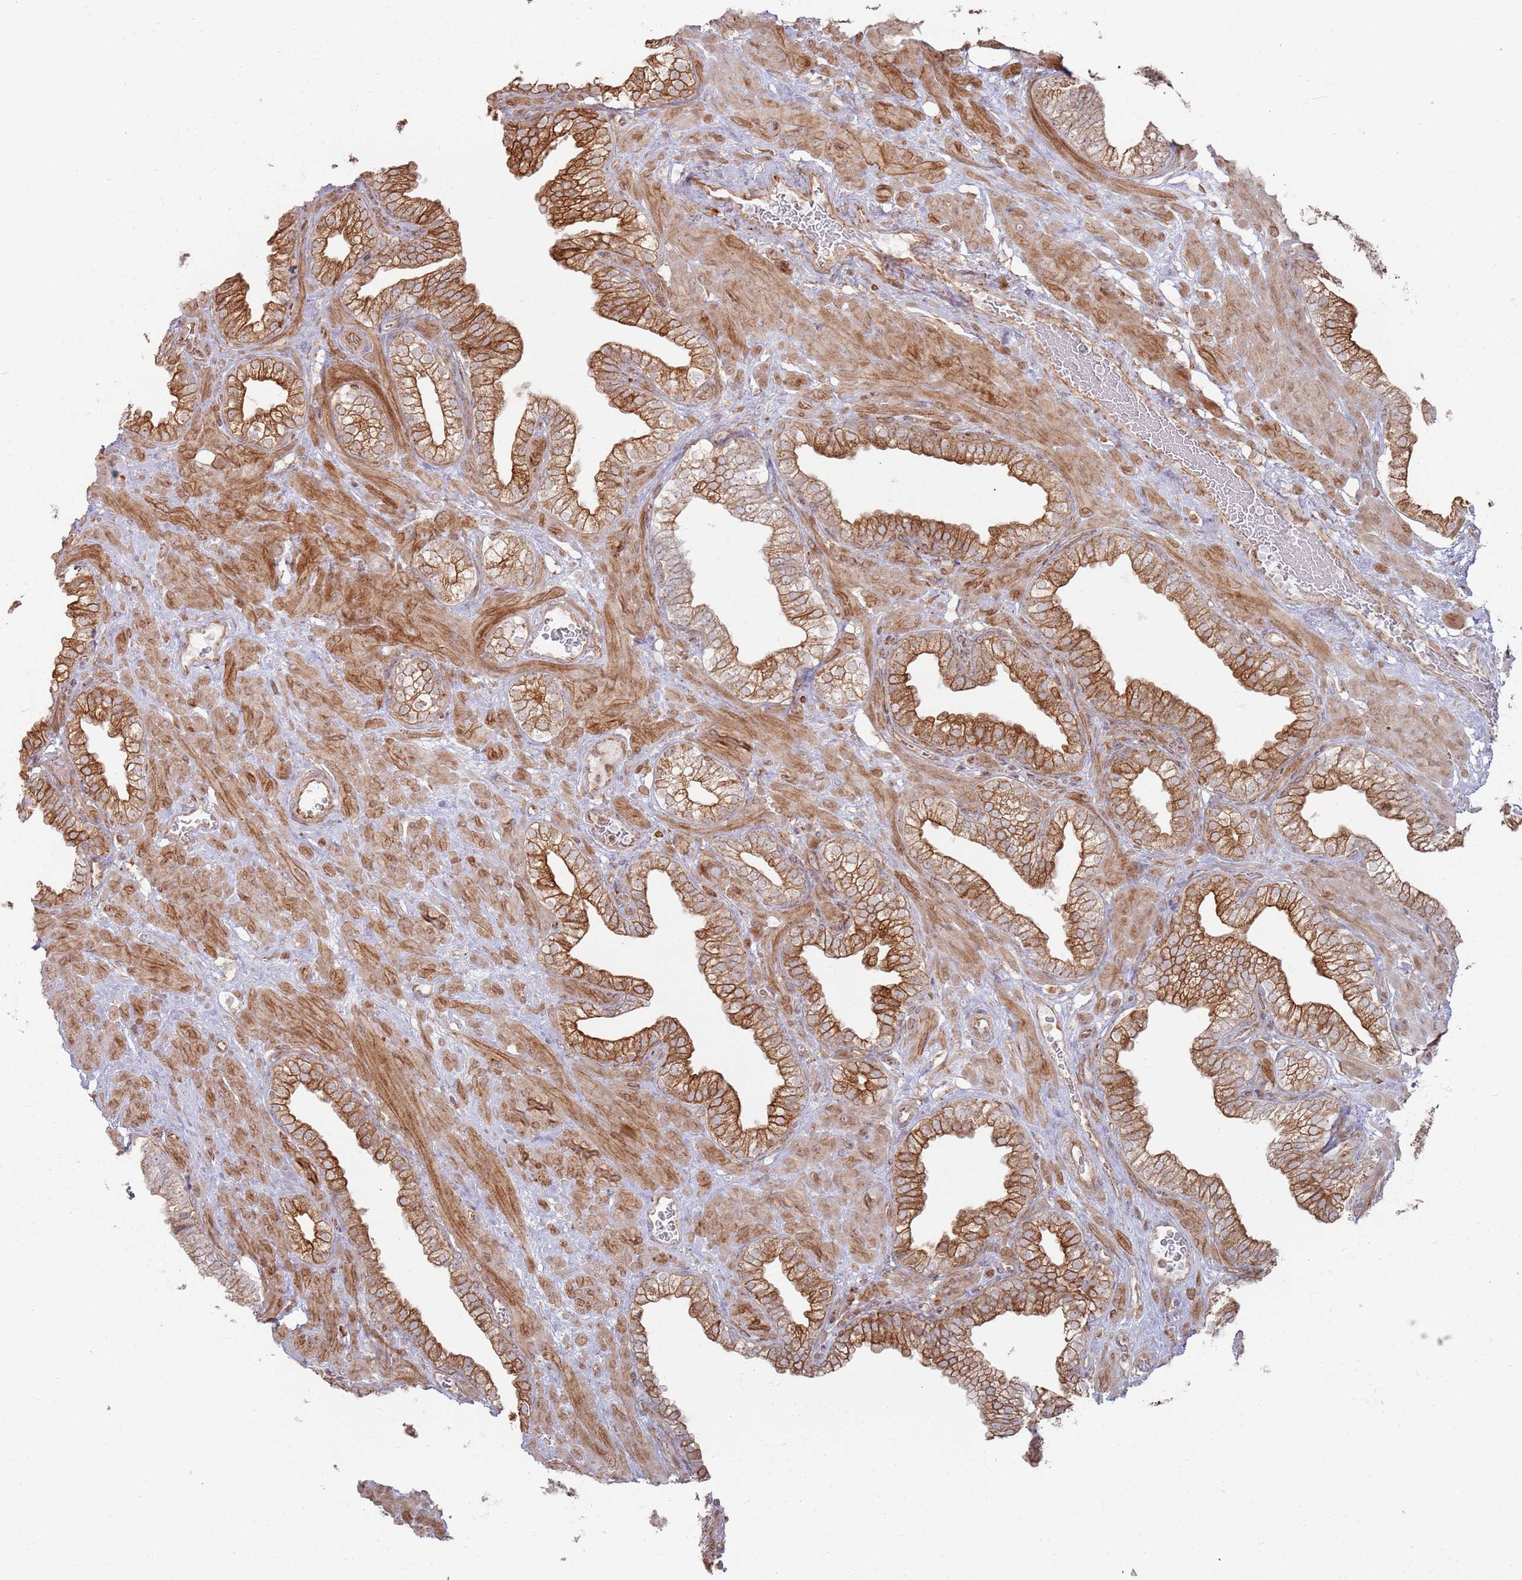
{"staining": {"intensity": "moderate", "quantity": ">75%", "location": "cytoplasmic/membranous"}, "tissue": "prostate", "cell_type": "Glandular cells", "image_type": "normal", "snomed": [{"axis": "morphology", "description": "Normal tissue, NOS"}, {"axis": "morphology", "description": "Urothelial carcinoma, Low grade"}, {"axis": "topography", "description": "Urinary bladder"}, {"axis": "topography", "description": "Prostate"}], "caption": "Protein positivity by immunohistochemistry (IHC) reveals moderate cytoplasmic/membranous staining in approximately >75% of glandular cells in normal prostate.", "gene": "PHF21A", "patient": {"sex": "male", "age": 60}}